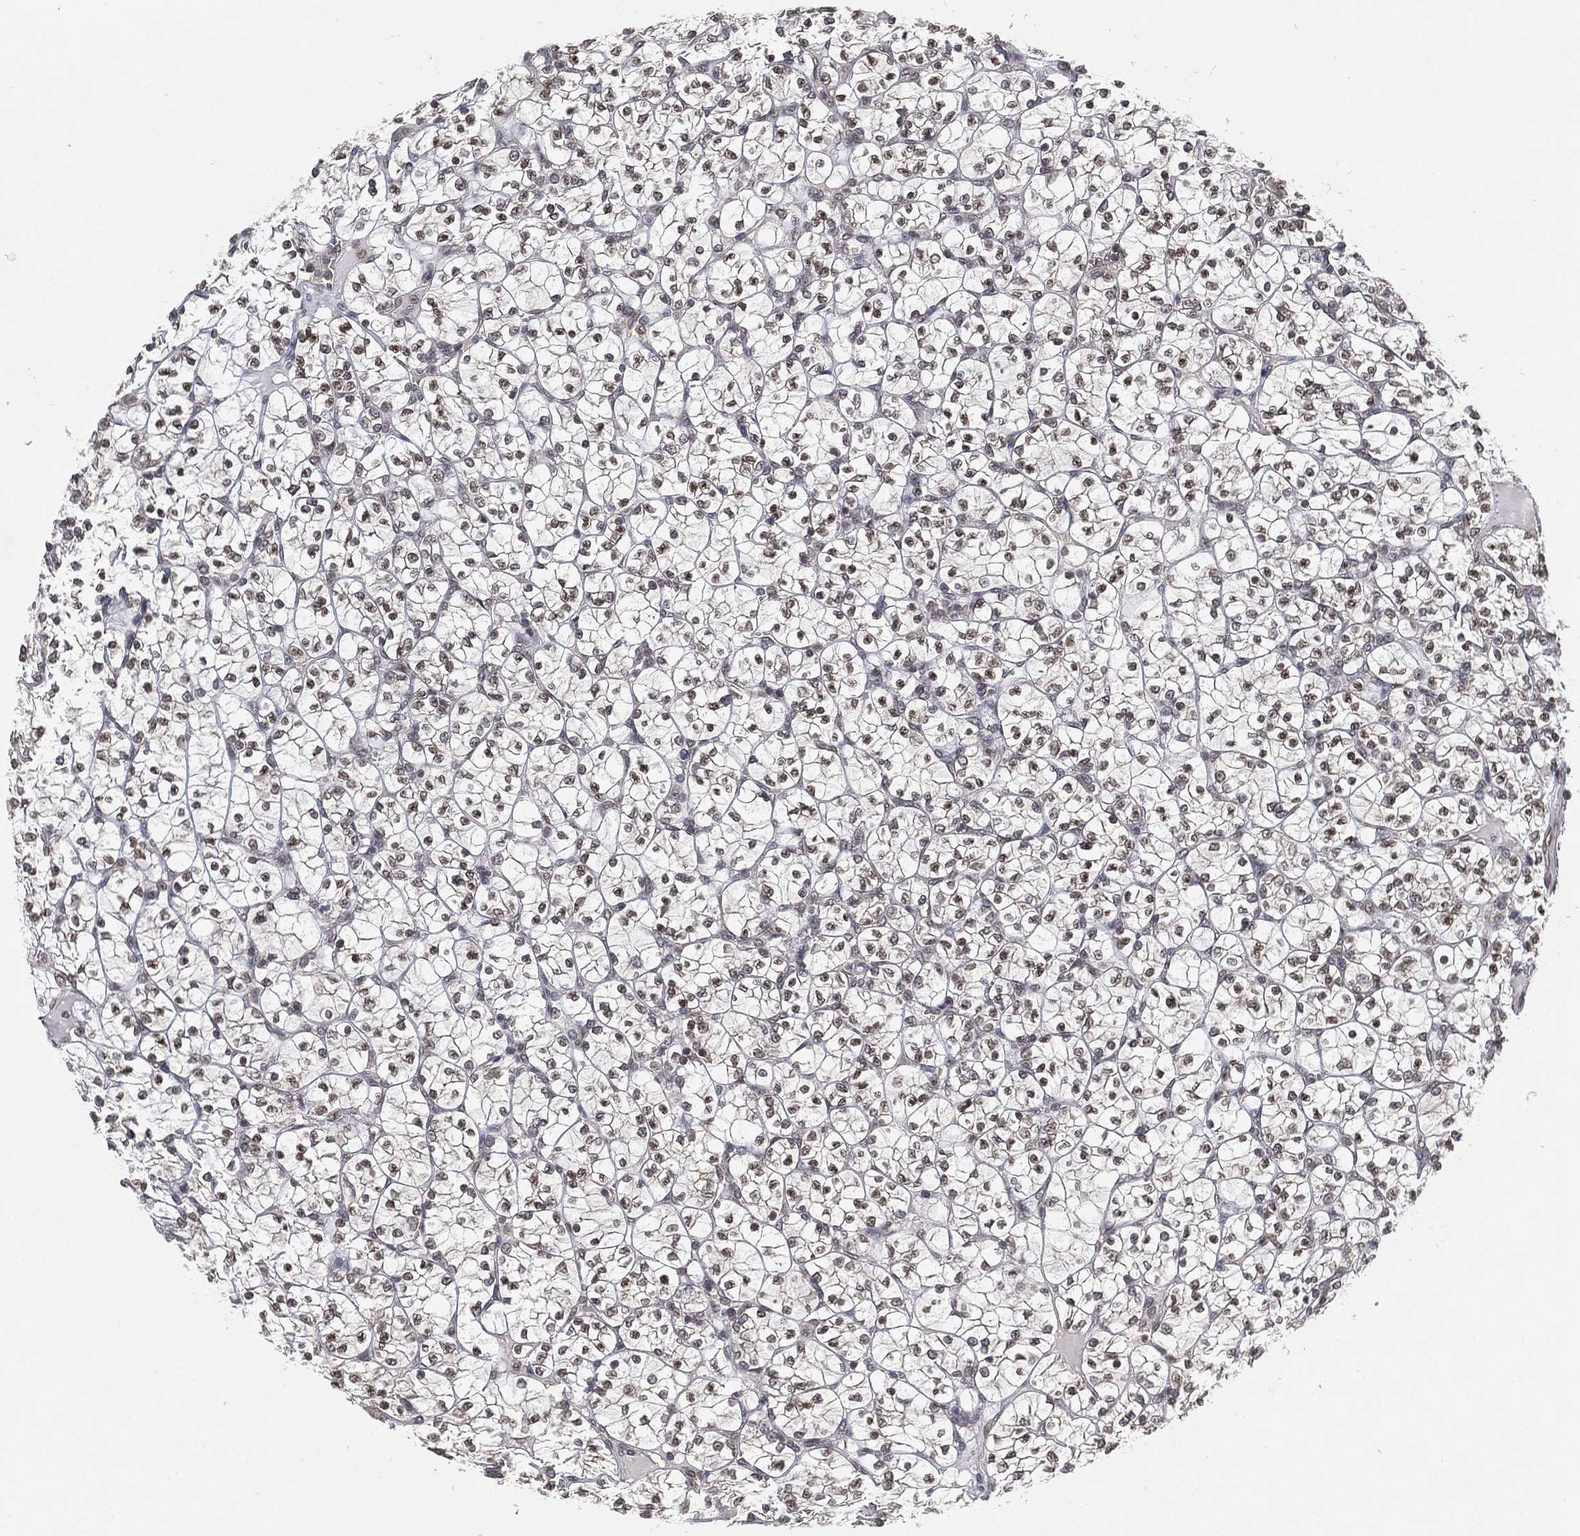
{"staining": {"intensity": "moderate", "quantity": "25%-75%", "location": "cytoplasmic/membranous,nuclear"}, "tissue": "renal cancer", "cell_type": "Tumor cells", "image_type": "cancer", "snomed": [{"axis": "morphology", "description": "Adenocarcinoma, NOS"}, {"axis": "topography", "description": "Kidney"}], "caption": "This micrograph reveals renal cancer (adenocarcinoma) stained with immunohistochemistry (IHC) to label a protein in brown. The cytoplasmic/membranous and nuclear of tumor cells show moderate positivity for the protein. Nuclei are counter-stained blue.", "gene": "UBA5", "patient": {"sex": "female", "age": 89}}